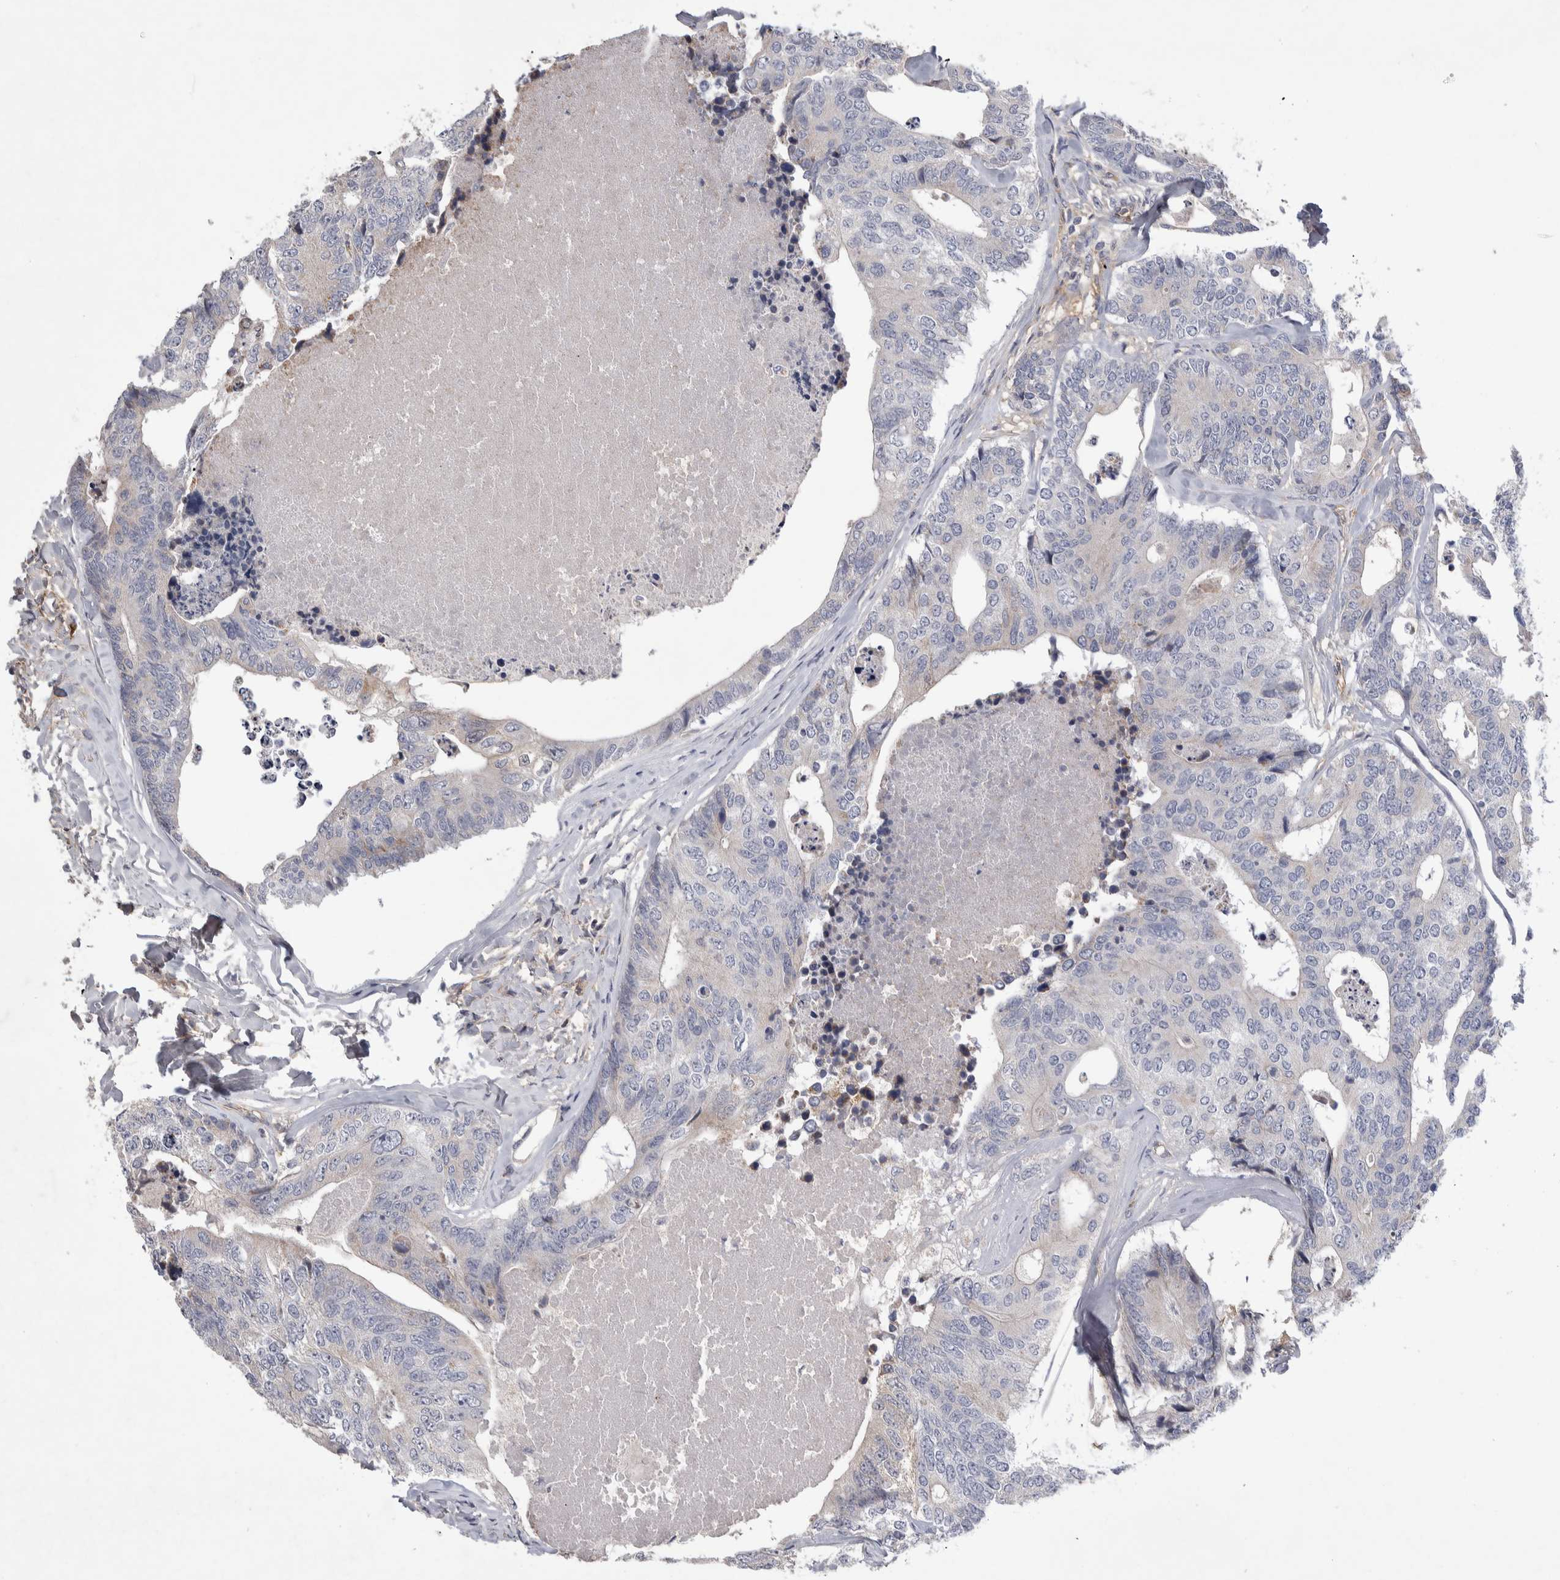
{"staining": {"intensity": "negative", "quantity": "none", "location": "none"}, "tissue": "colorectal cancer", "cell_type": "Tumor cells", "image_type": "cancer", "snomed": [{"axis": "morphology", "description": "Adenocarcinoma, NOS"}, {"axis": "topography", "description": "Colon"}], "caption": "Histopathology image shows no protein staining in tumor cells of adenocarcinoma (colorectal) tissue.", "gene": "CEP131", "patient": {"sex": "female", "age": 67}}